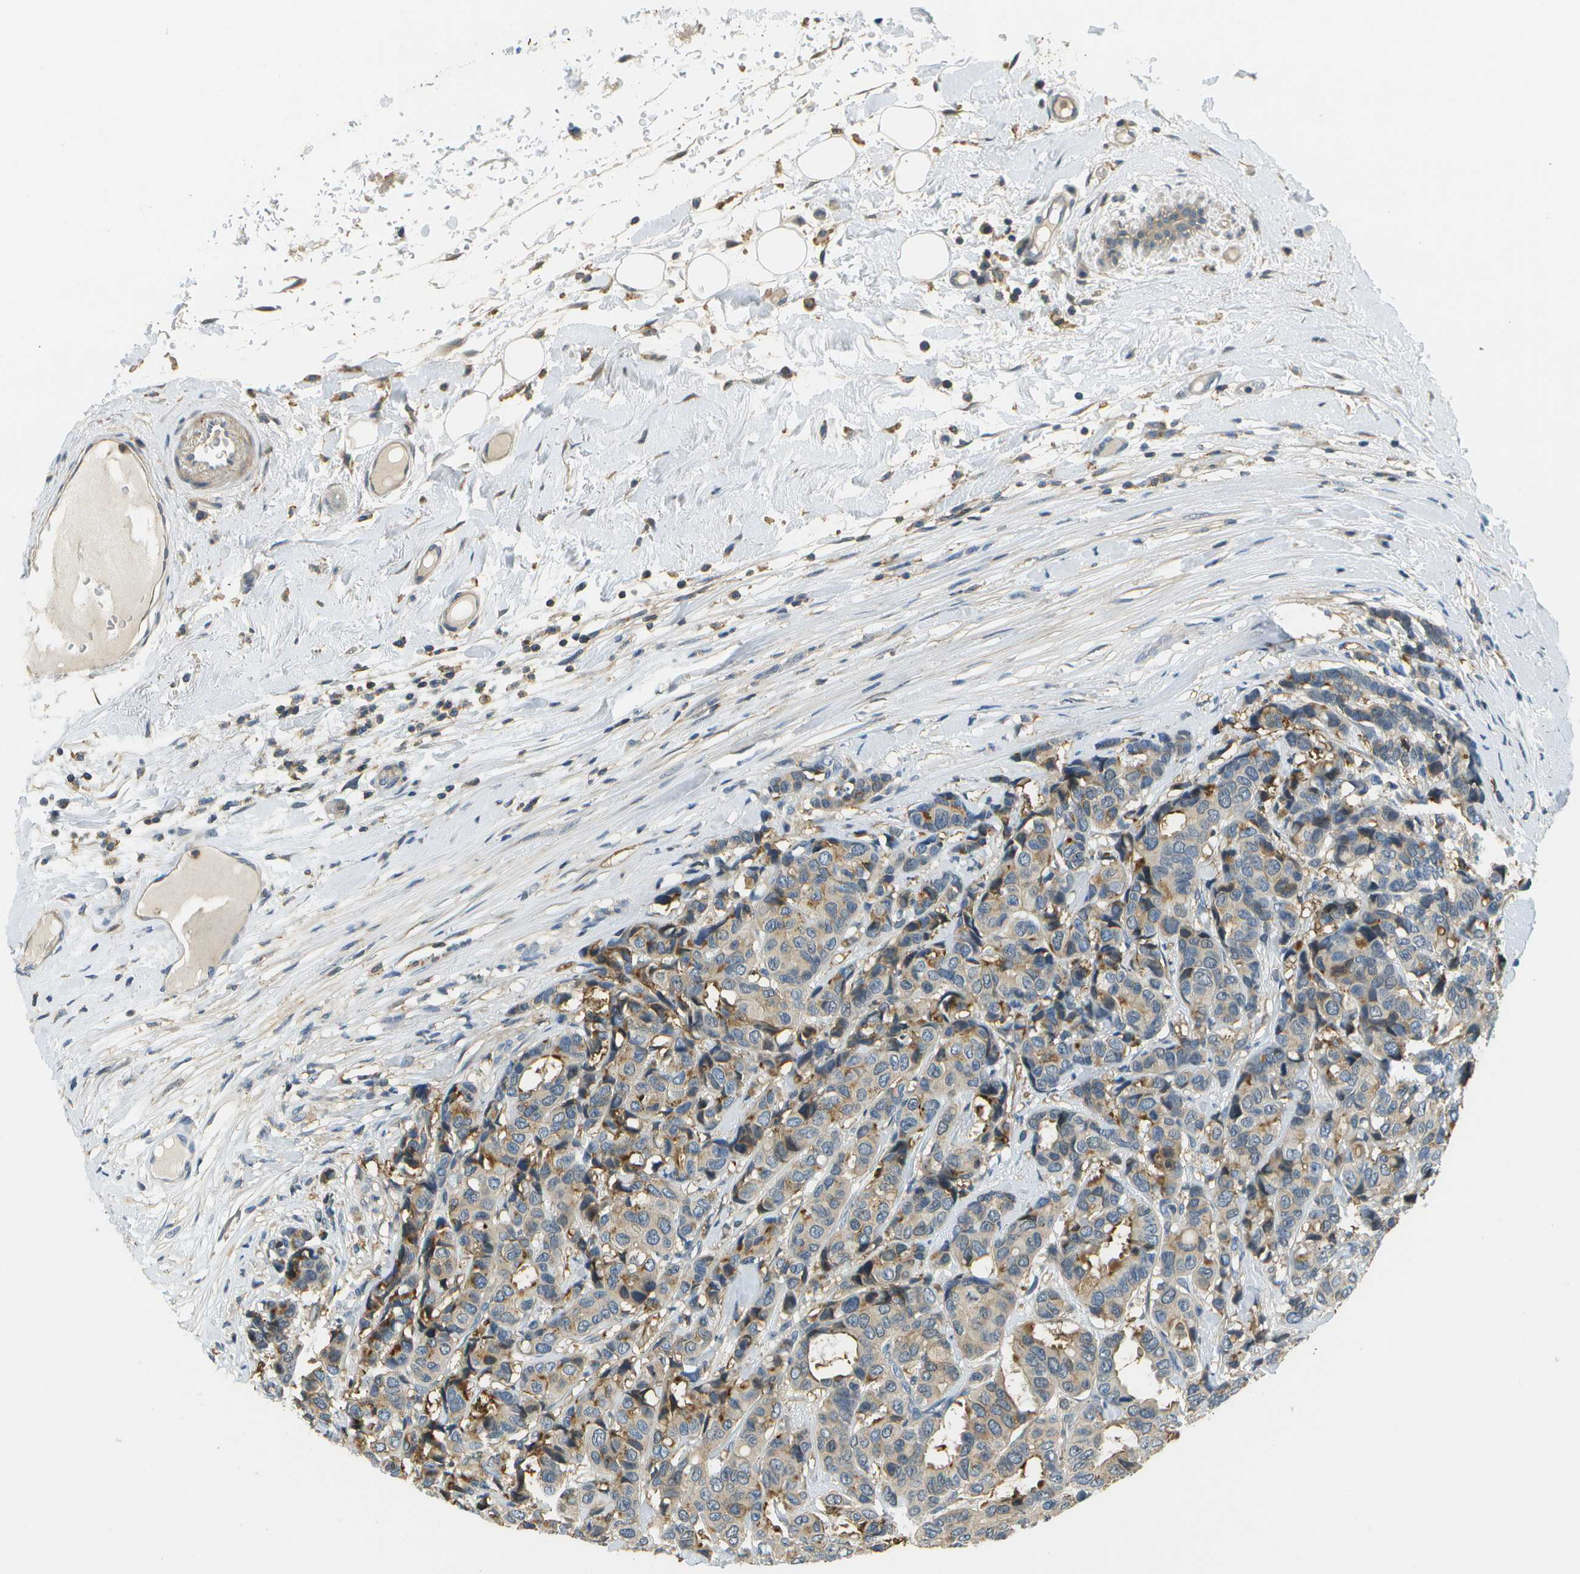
{"staining": {"intensity": "moderate", "quantity": "<25%", "location": "cytoplasmic/membranous"}, "tissue": "breast cancer", "cell_type": "Tumor cells", "image_type": "cancer", "snomed": [{"axis": "morphology", "description": "Duct carcinoma"}, {"axis": "topography", "description": "Breast"}], "caption": "There is low levels of moderate cytoplasmic/membranous positivity in tumor cells of invasive ductal carcinoma (breast), as demonstrated by immunohistochemical staining (brown color).", "gene": "LRRC66", "patient": {"sex": "female", "age": 87}}